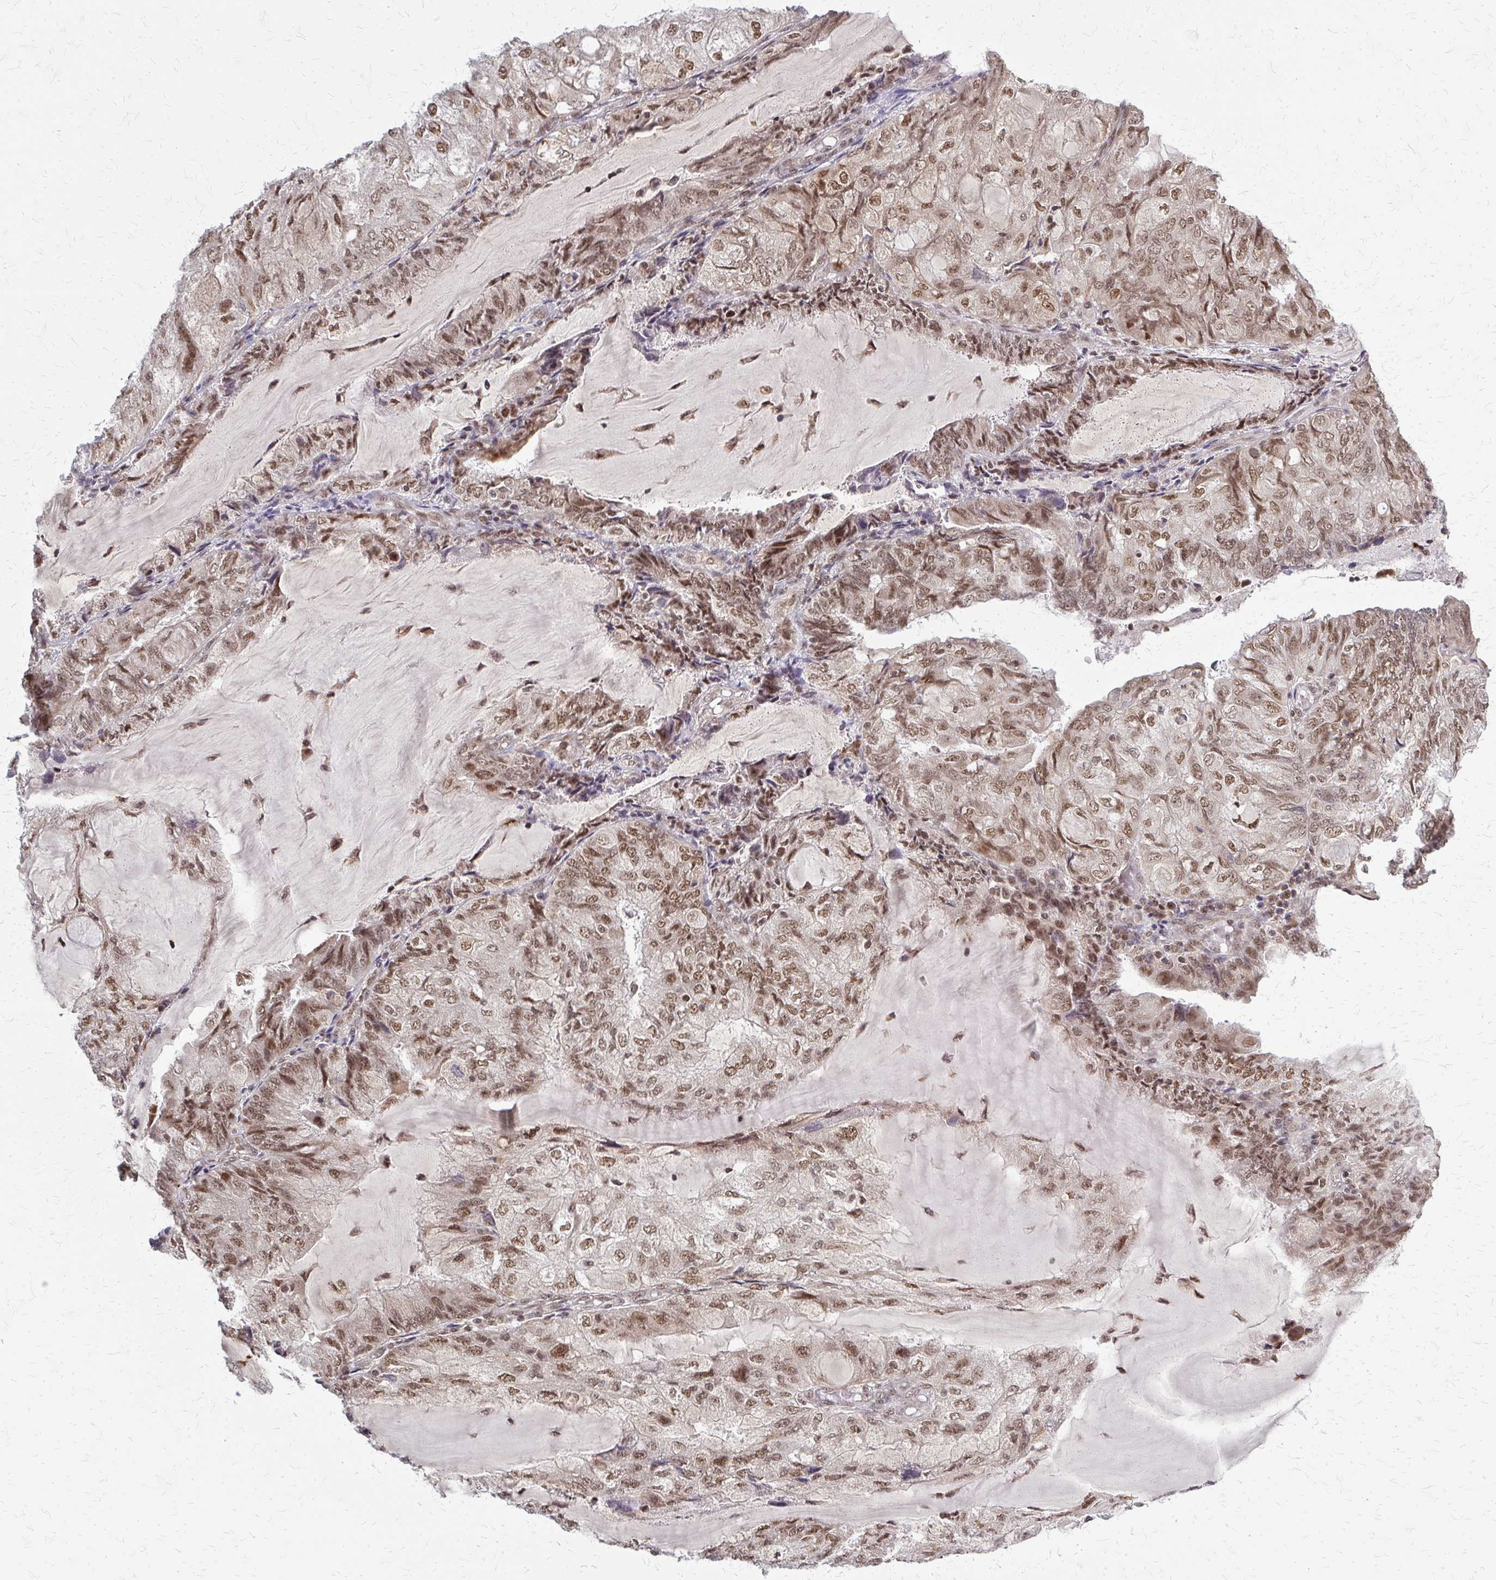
{"staining": {"intensity": "moderate", "quantity": ">75%", "location": "nuclear"}, "tissue": "endometrial cancer", "cell_type": "Tumor cells", "image_type": "cancer", "snomed": [{"axis": "morphology", "description": "Adenocarcinoma, NOS"}, {"axis": "topography", "description": "Endometrium"}], "caption": "The micrograph demonstrates staining of endometrial adenocarcinoma, revealing moderate nuclear protein expression (brown color) within tumor cells. Immunohistochemistry stains the protein in brown and the nuclei are stained blue.", "gene": "HDAC3", "patient": {"sex": "female", "age": 81}}